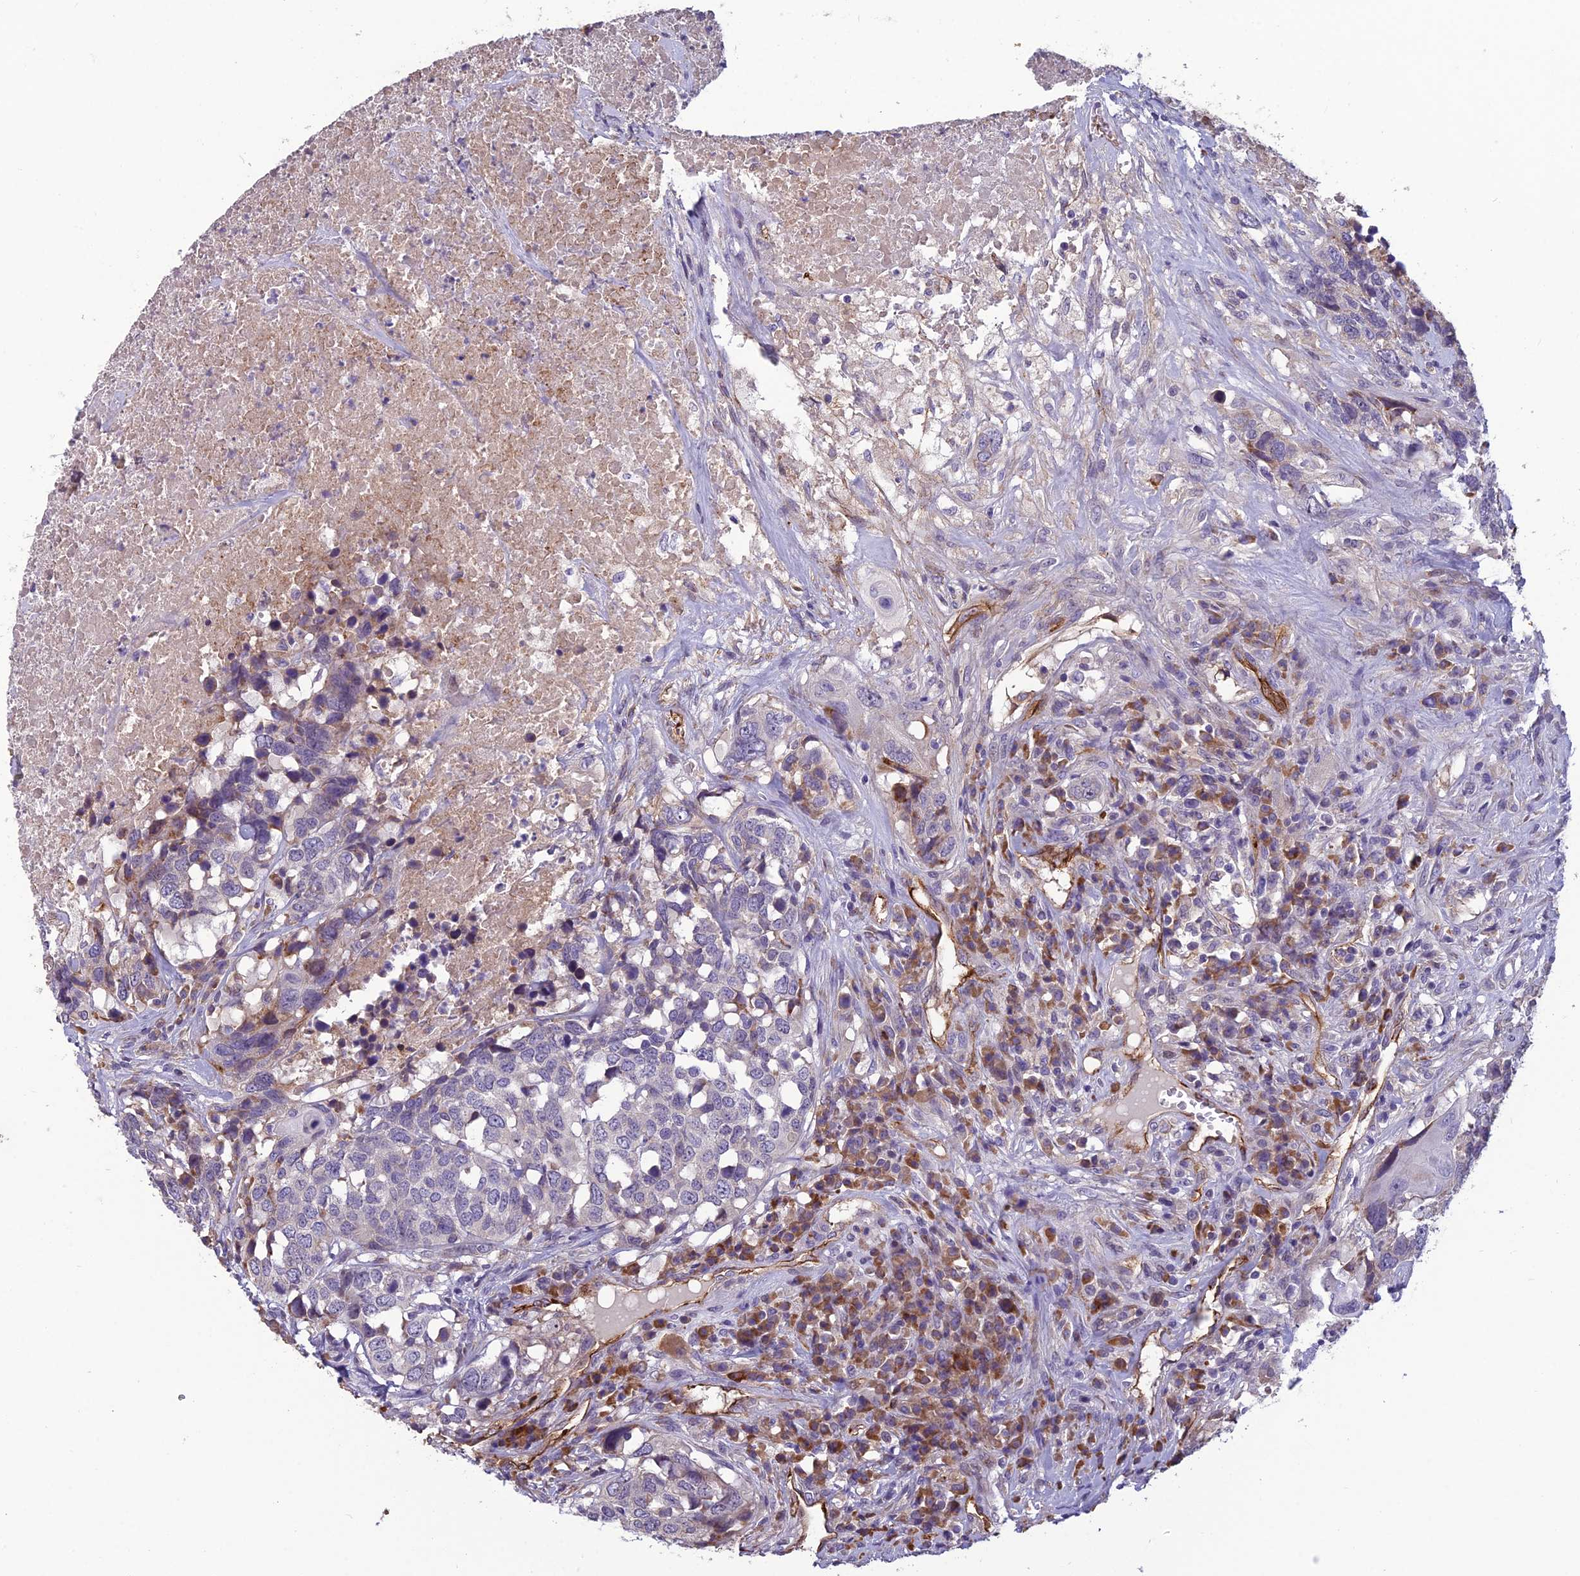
{"staining": {"intensity": "negative", "quantity": "none", "location": "none"}, "tissue": "head and neck cancer", "cell_type": "Tumor cells", "image_type": "cancer", "snomed": [{"axis": "morphology", "description": "Squamous cell carcinoma, NOS"}, {"axis": "topography", "description": "Head-Neck"}], "caption": "Human head and neck cancer stained for a protein using immunohistochemistry exhibits no expression in tumor cells.", "gene": "TSPAN15", "patient": {"sex": "male", "age": 66}}